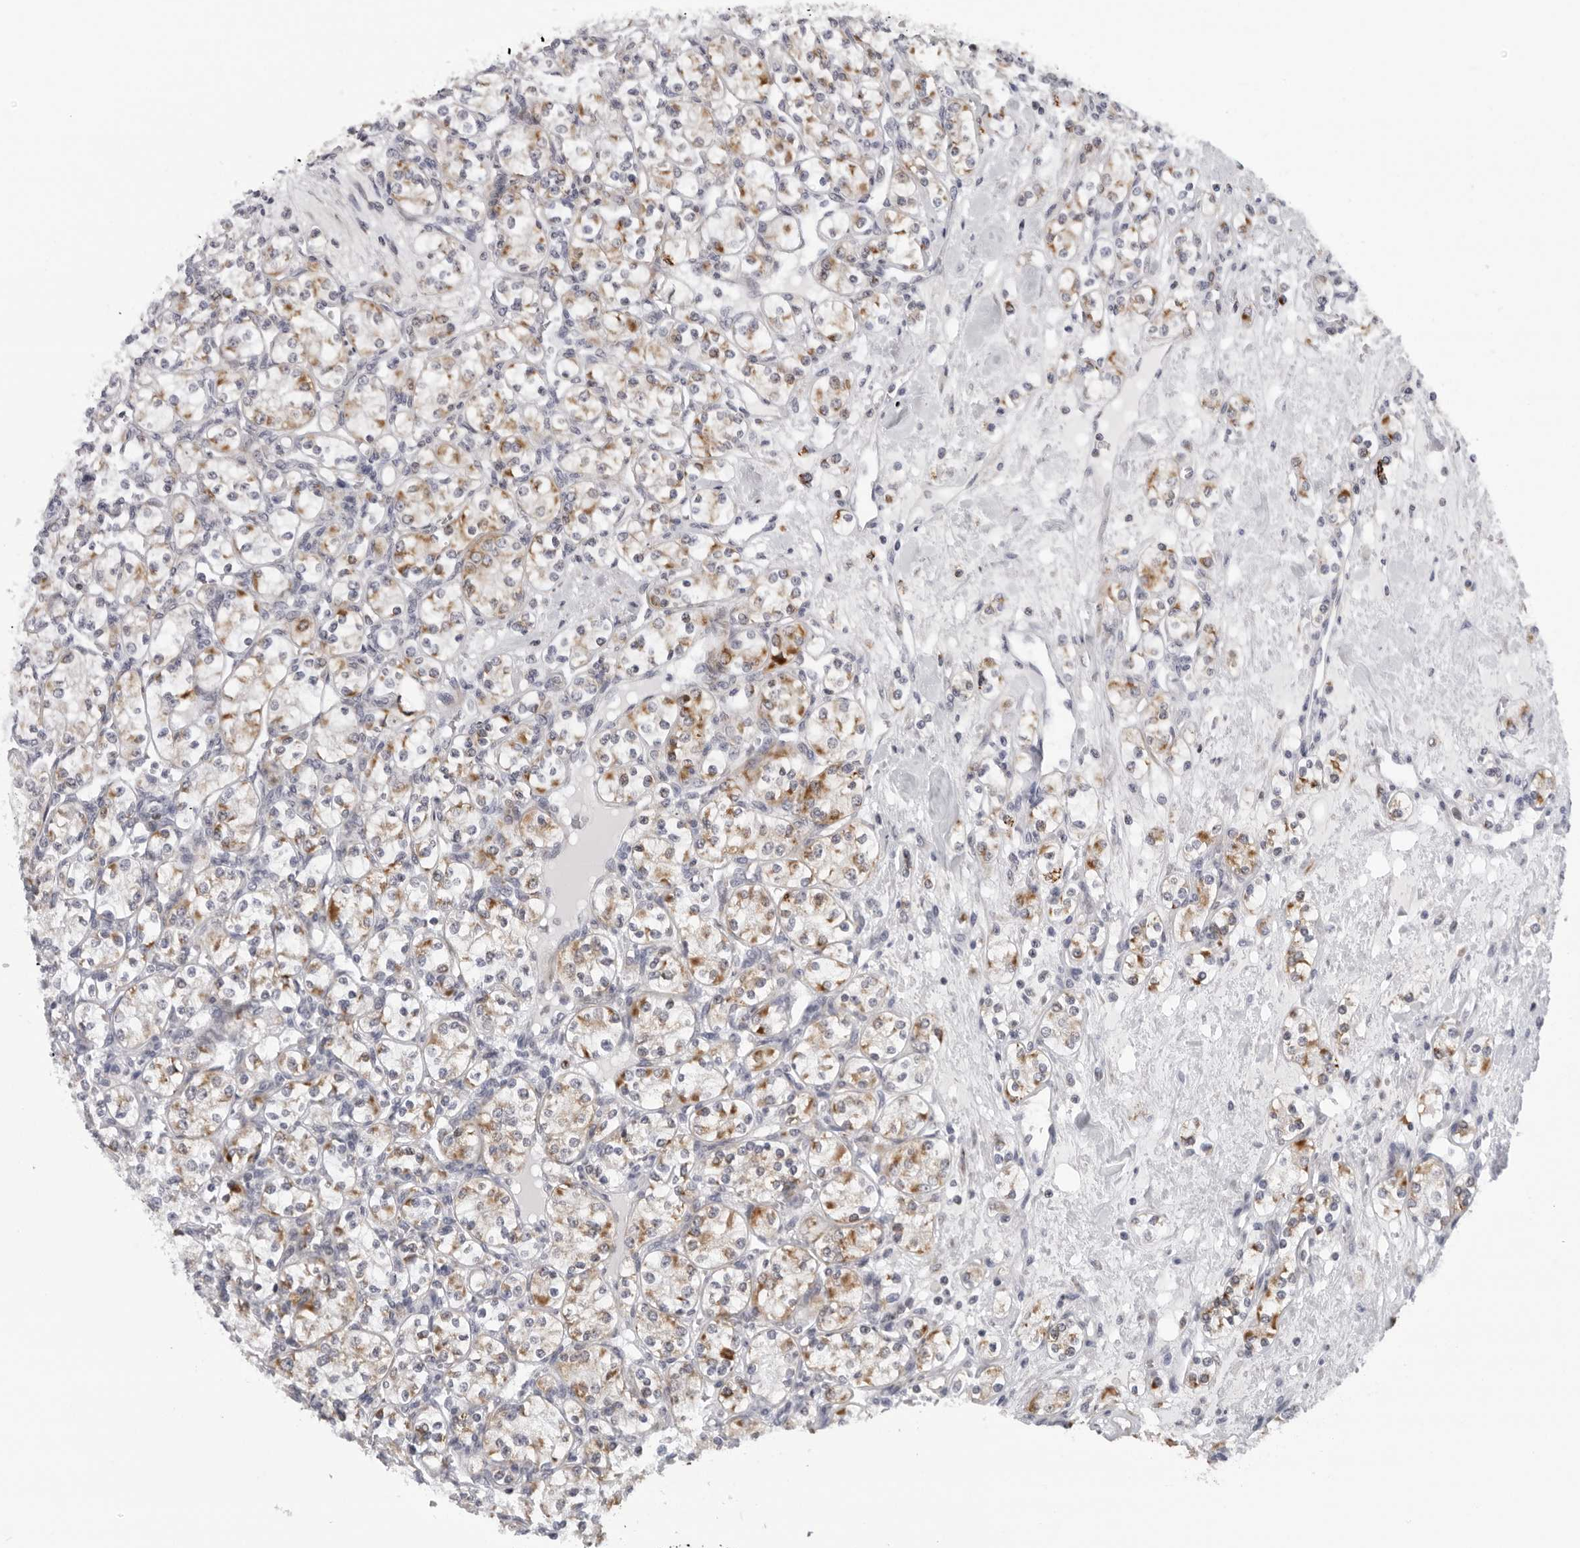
{"staining": {"intensity": "moderate", "quantity": ">75%", "location": "cytoplasmic/membranous"}, "tissue": "renal cancer", "cell_type": "Tumor cells", "image_type": "cancer", "snomed": [{"axis": "morphology", "description": "Adenocarcinoma, NOS"}, {"axis": "topography", "description": "Kidney"}], "caption": "A high-resolution image shows immunohistochemistry (IHC) staining of renal cancer (adenocarcinoma), which demonstrates moderate cytoplasmic/membranous positivity in approximately >75% of tumor cells.", "gene": "CPT2", "patient": {"sex": "male", "age": 77}}